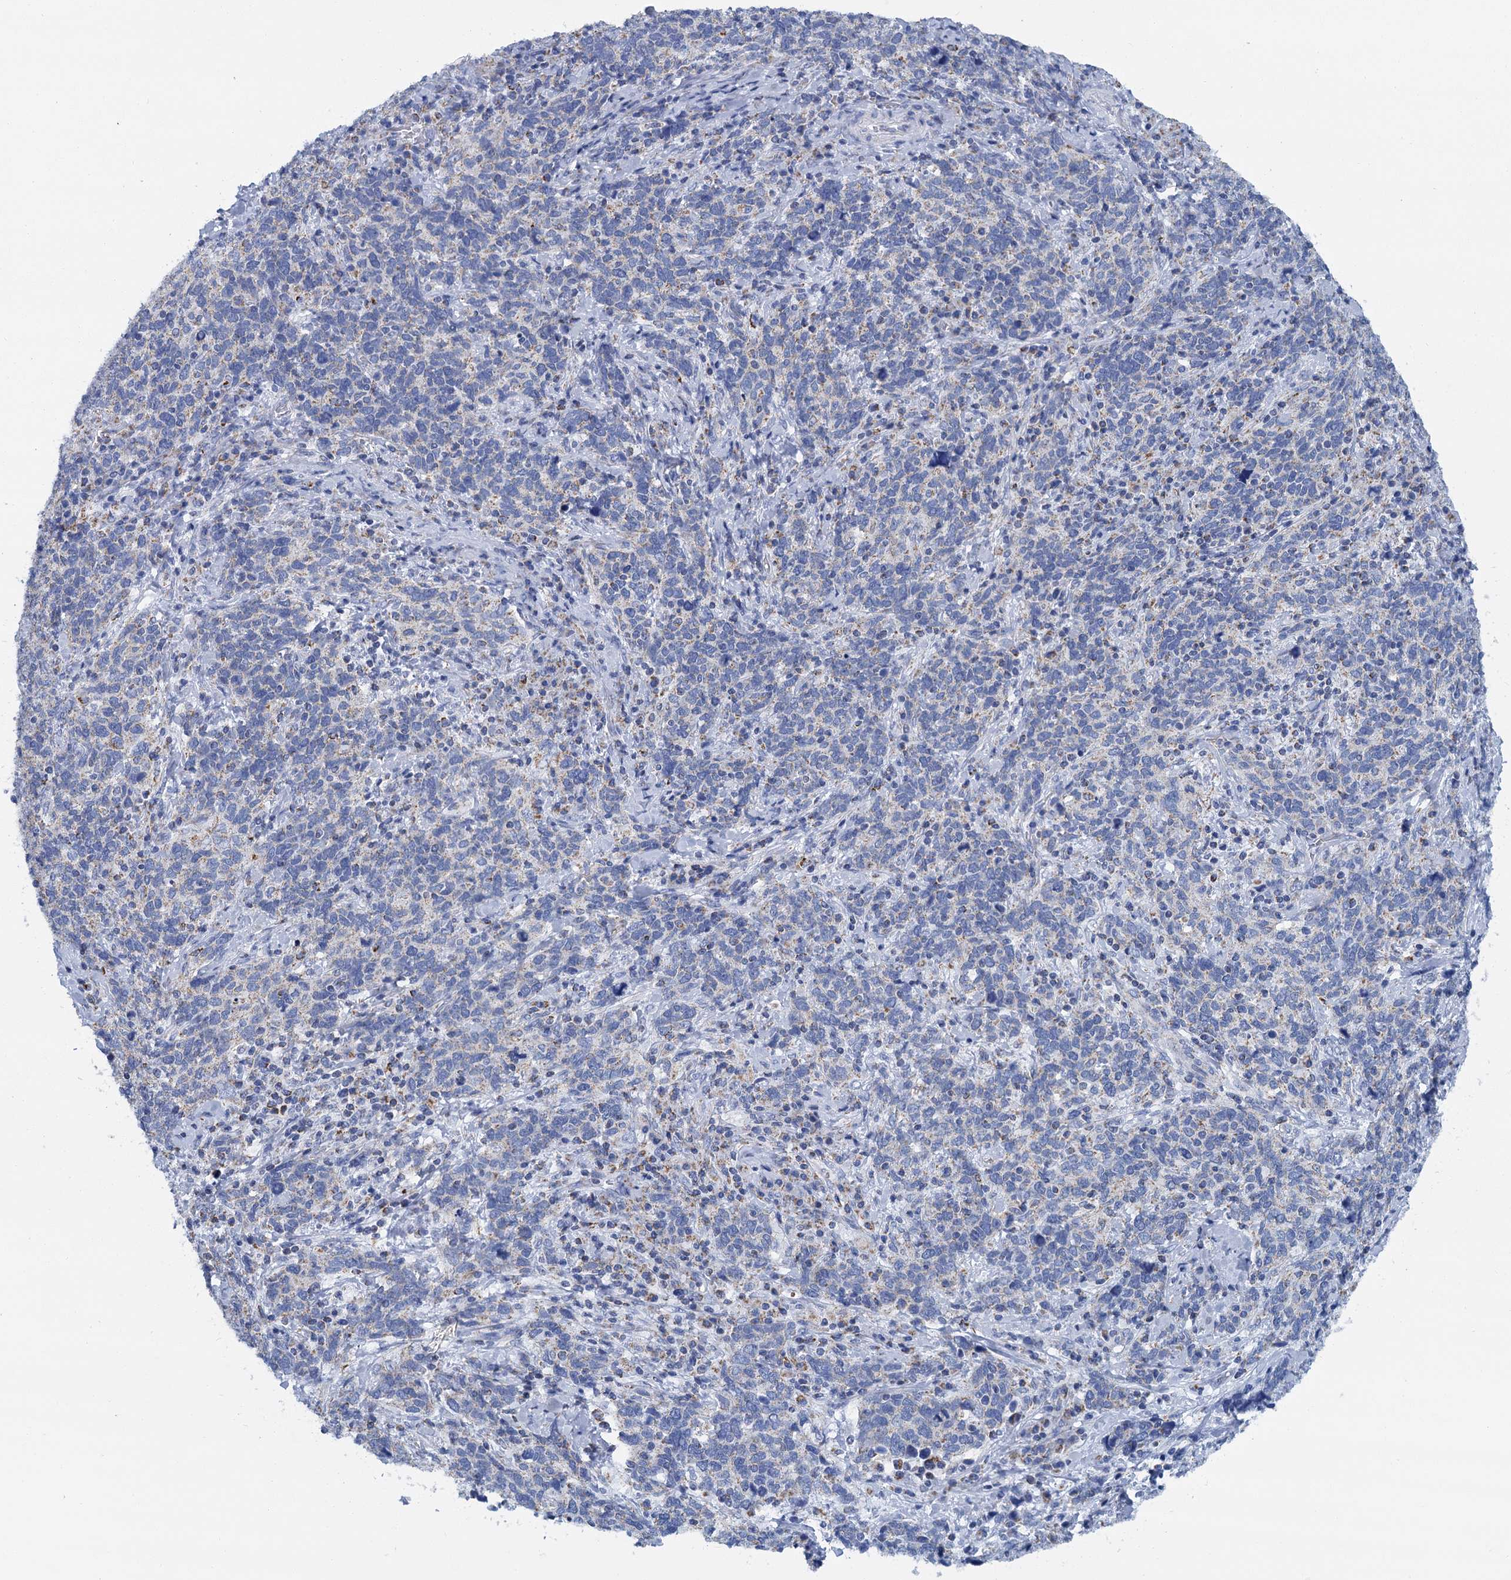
{"staining": {"intensity": "weak", "quantity": "<25%", "location": "cytoplasmic/membranous"}, "tissue": "cervical cancer", "cell_type": "Tumor cells", "image_type": "cancer", "snomed": [{"axis": "morphology", "description": "Squamous cell carcinoma, NOS"}, {"axis": "topography", "description": "Cervix"}], "caption": "The photomicrograph demonstrates no staining of tumor cells in cervical cancer.", "gene": "CCP110", "patient": {"sex": "female", "age": 41}}